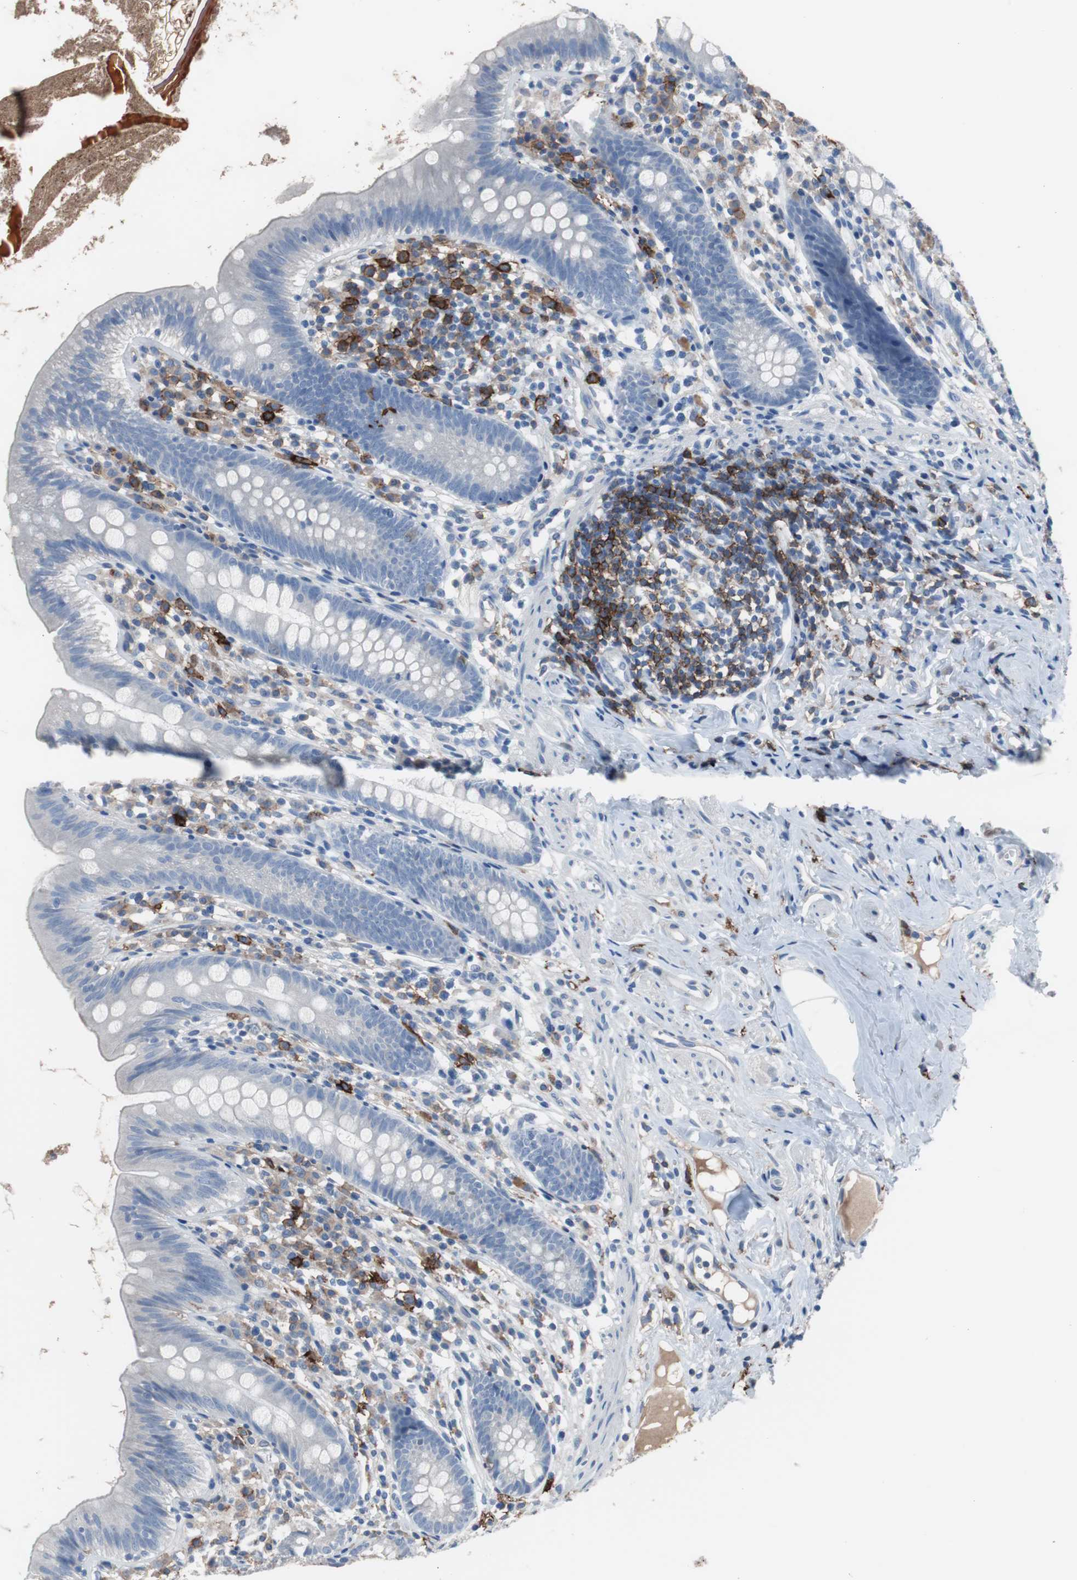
{"staining": {"intensity": "negative", "quantity": "none", "location": "none"}, "tissue": "appendix", "cell_type": "Glandular cells", "image_type": "normal", "snomed": [{"axis": "morphology", "description": "Normal tissue, NOS"}, {"axis": "topography", "description": "Appendix"}], "caption": "IHC photomicrograph of benign human appendix stained for a protein (brown), which exhibits no expression in glandular cells.", "gene": "FCGR2B", "patient": {"sex": "male", "age": 52}}